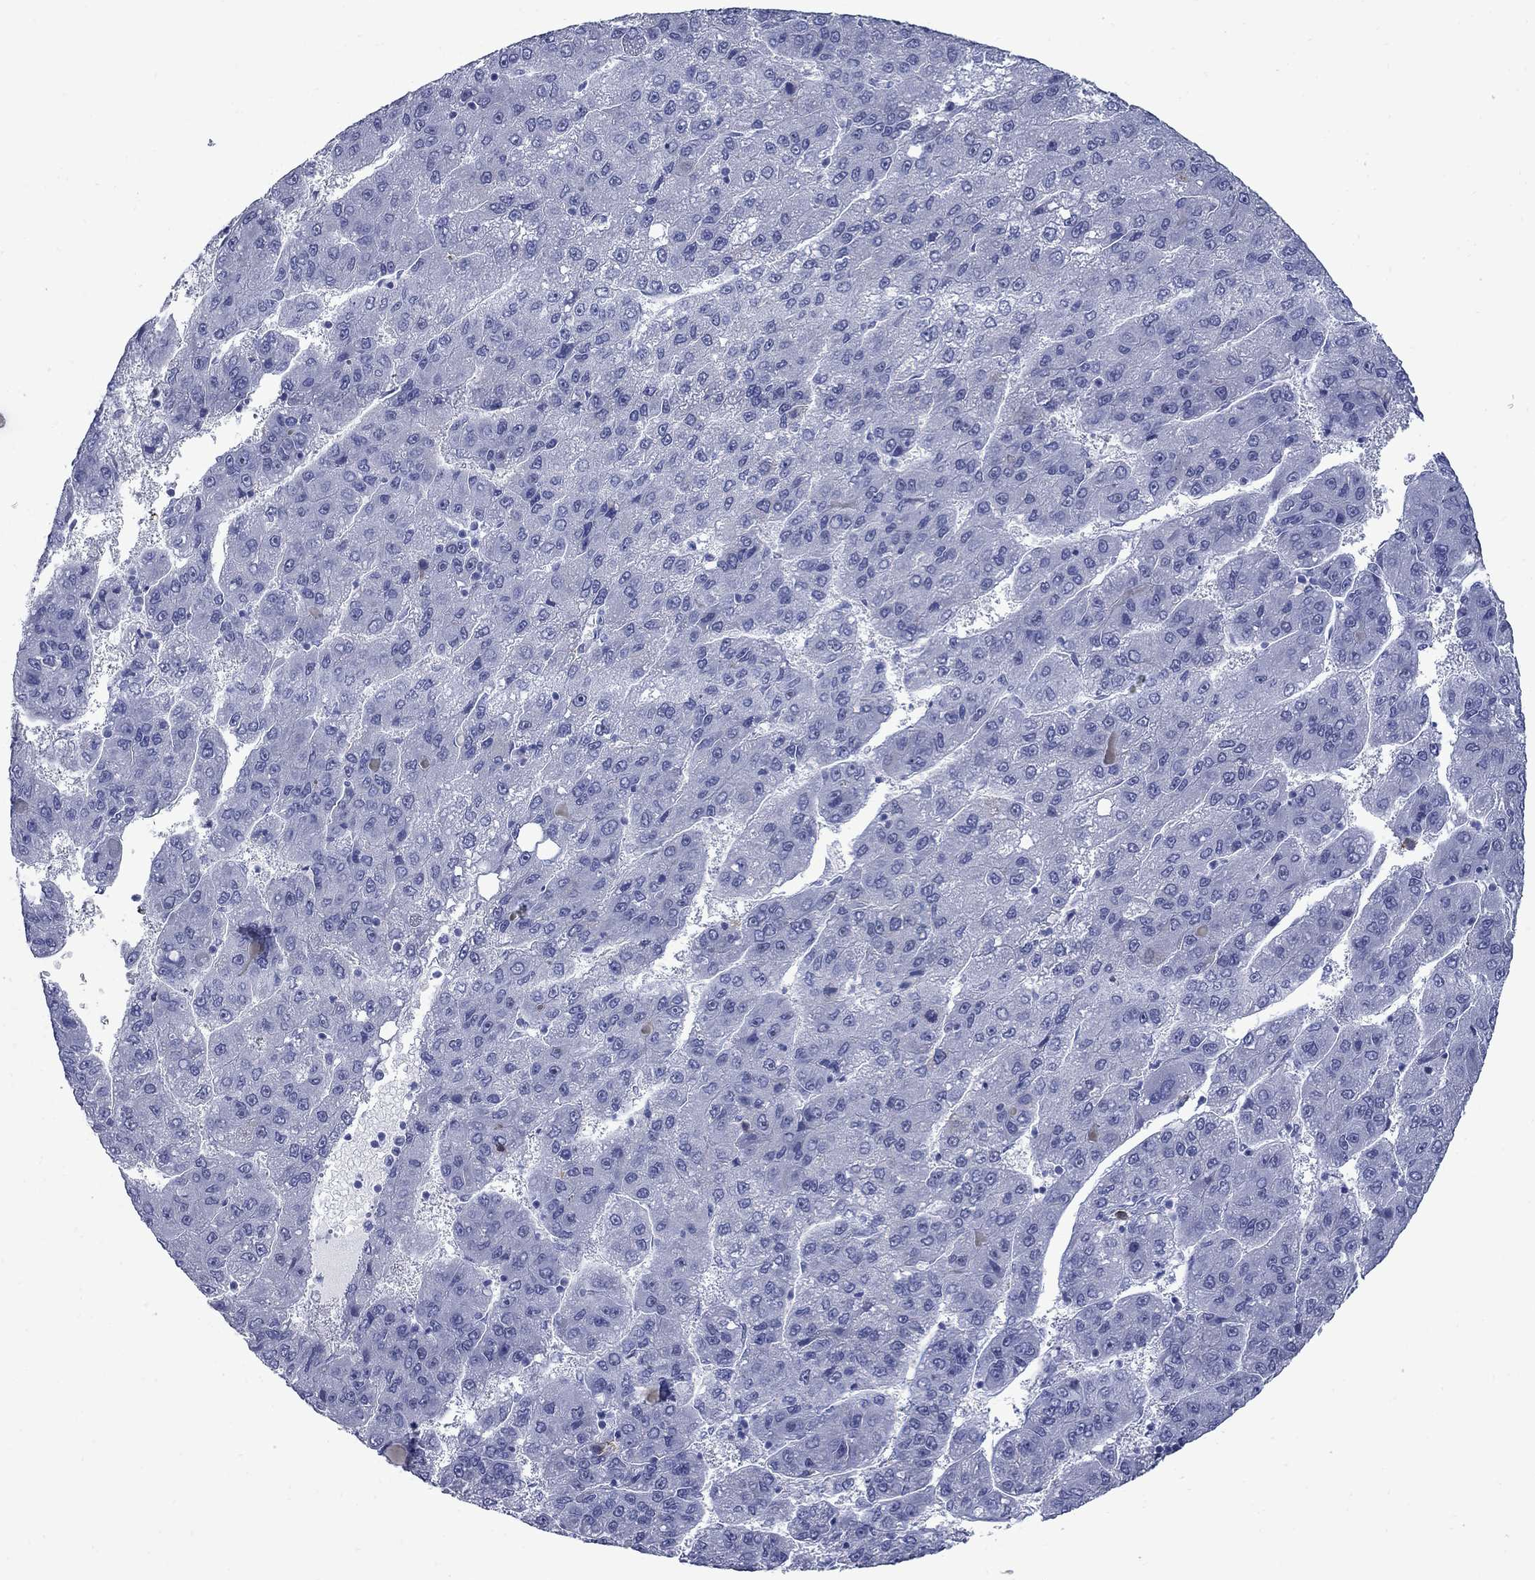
{"staining": {"intensity": "negative", "quantity": "none", "location": "none"}, "tissue": "liver cancer", "cell_type": "Tumor cells", "image_type": "cancer", "snomed": [{"axis": "morphology", "description": "Carcinoma, Hepatocellular, NOS"}, {"axis": "topography", "description": "Liver"}], "caption": "The IHC image has no significant expression in tumor cells of liver cancer tissue.", "gene": "TACC3", "patient": {"sex": "female", "age": 82}}